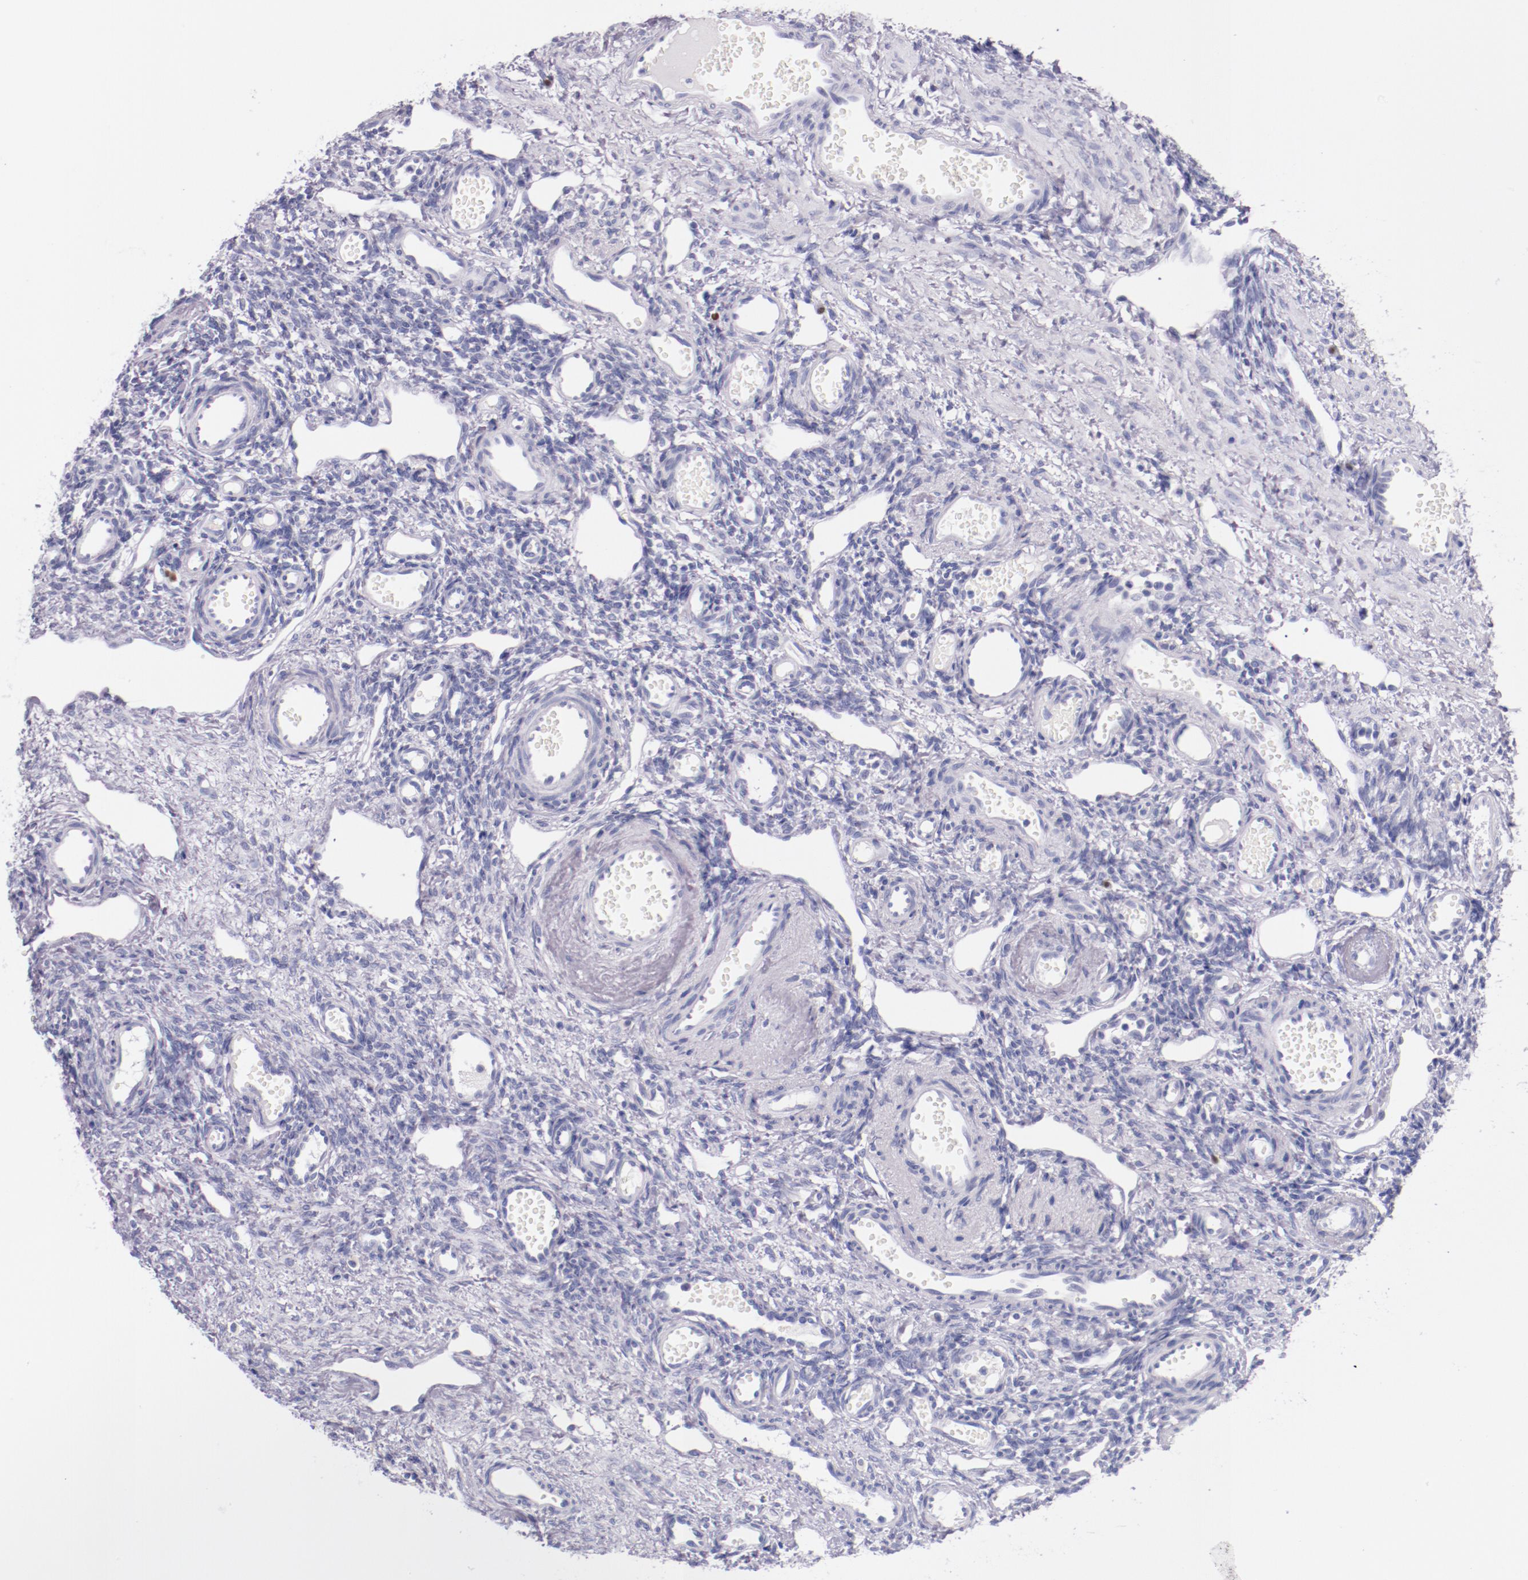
{"staining": {"intensity": "negative", "quantity": "none", "location": "none"}, "tissue": "ovary", "cell_type": "Ovarian stroma cells", "image_type": "normal", "snomed": [{"axis": "morphology", "description": "Normal tissue, NOS"}, {"axis": "topography", "description": "Ovary"}], "caption": "Histopathology image shows no significant protein staining in ovarian stroma cells of unremarkable ovary. (DAB immunohistochemistry (IHC) with hematoxylin counter stain).", "gene": "IRF4", "patient": {"sex": "female", "age": 33}}